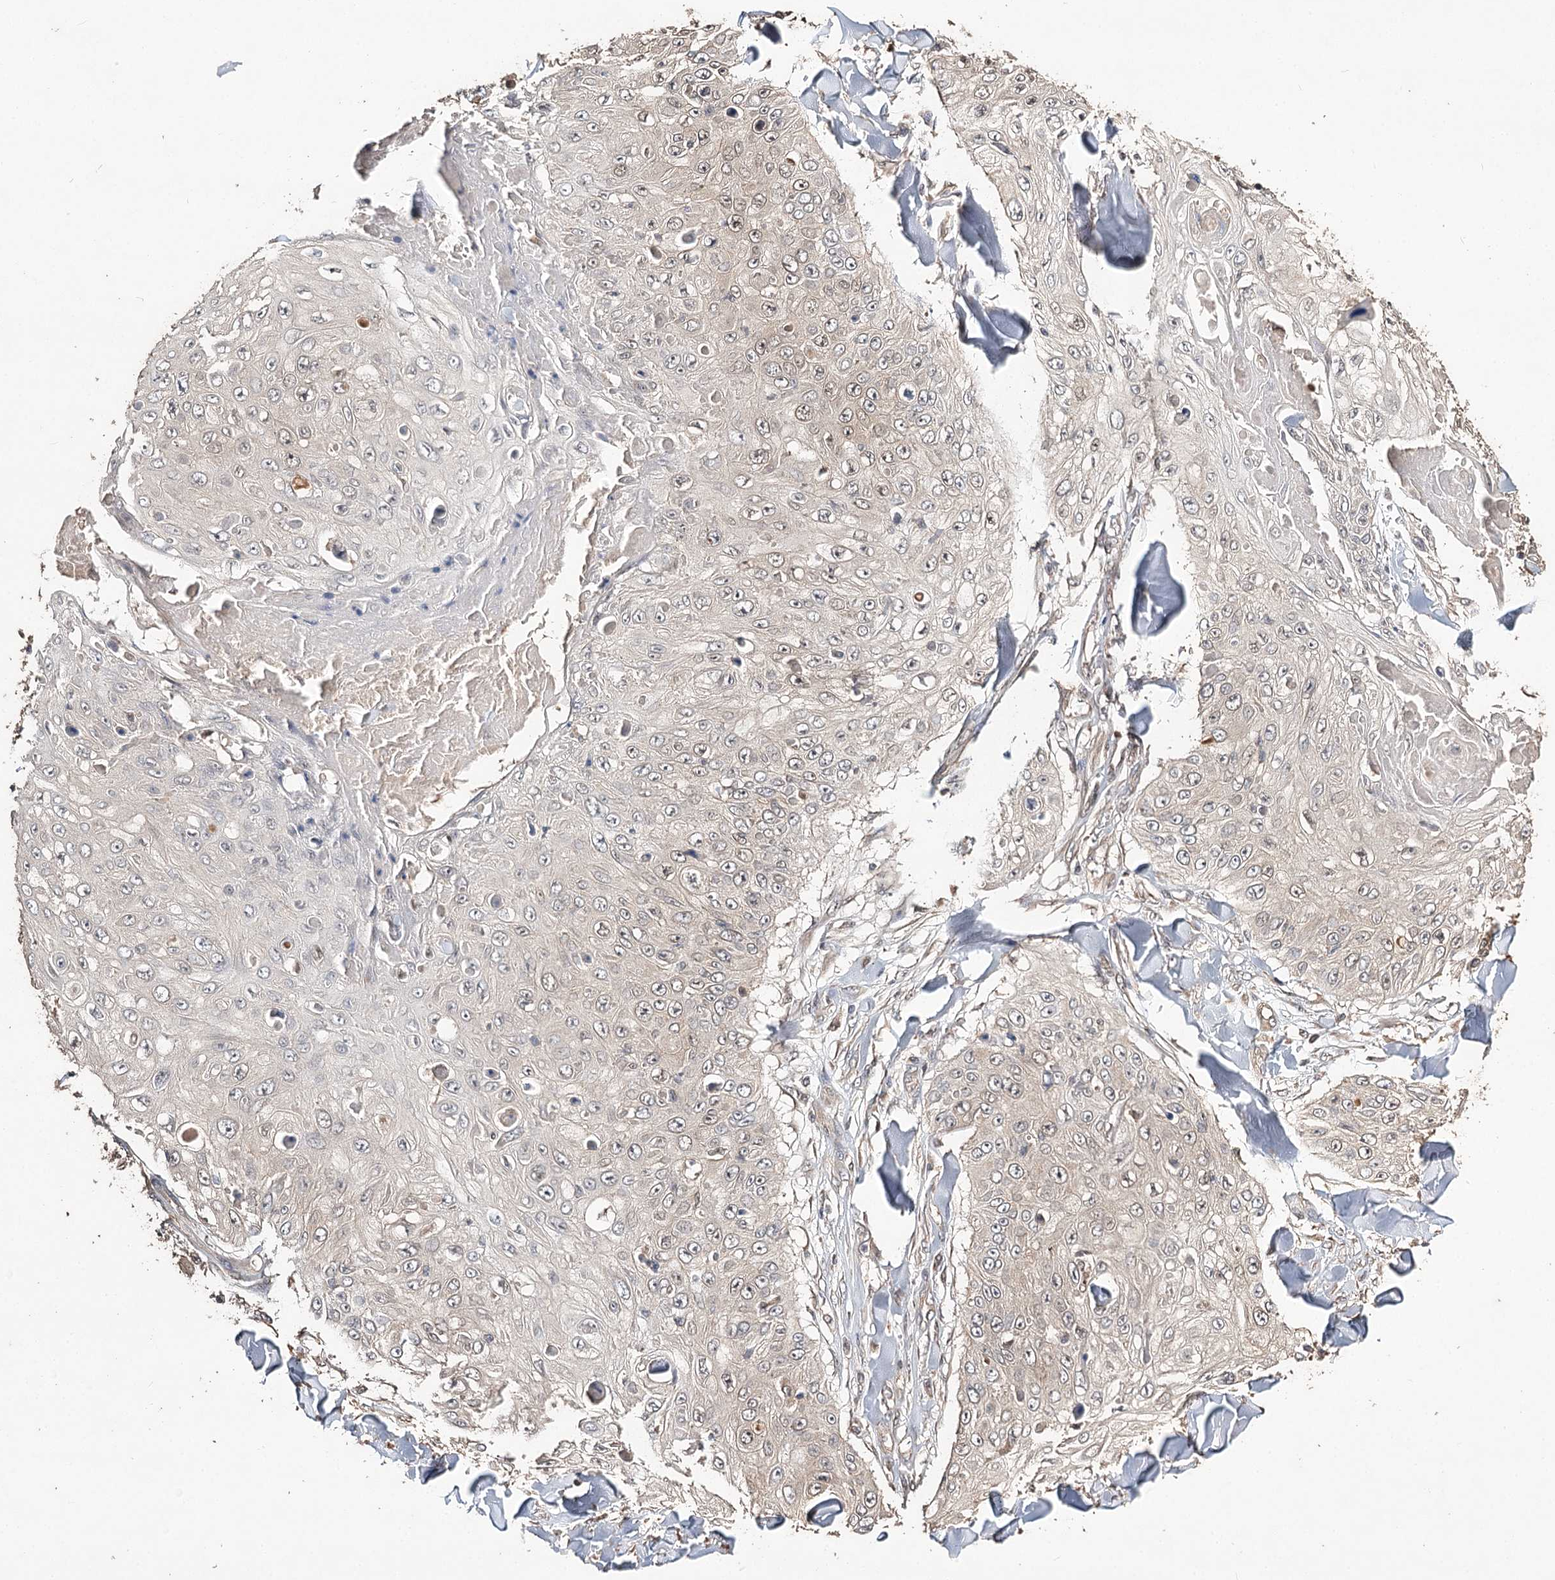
{"staining": {"intensity": "moderate", "quantity": "<25%", "location": "cytoplasmic/membranous,nuclear"}, "tissue": "skin cancer", "cell_type": "Tumor cells", "image_type": "cancer", "snomed": [{"axis": "morphology", "description": "Squamous cell carcinoma, NOS"}, {"axis": "topography", "description": "Skin"}], "caption": "A low amount of moderate cytoplasmic/membranous and nuclear positivity is present in approximately <25% of tumor cells in squamous cell carcinoma (skin) tissue.", "gene": "NOPCHAP1", "patient": {"sex": "male", "age": 86}}